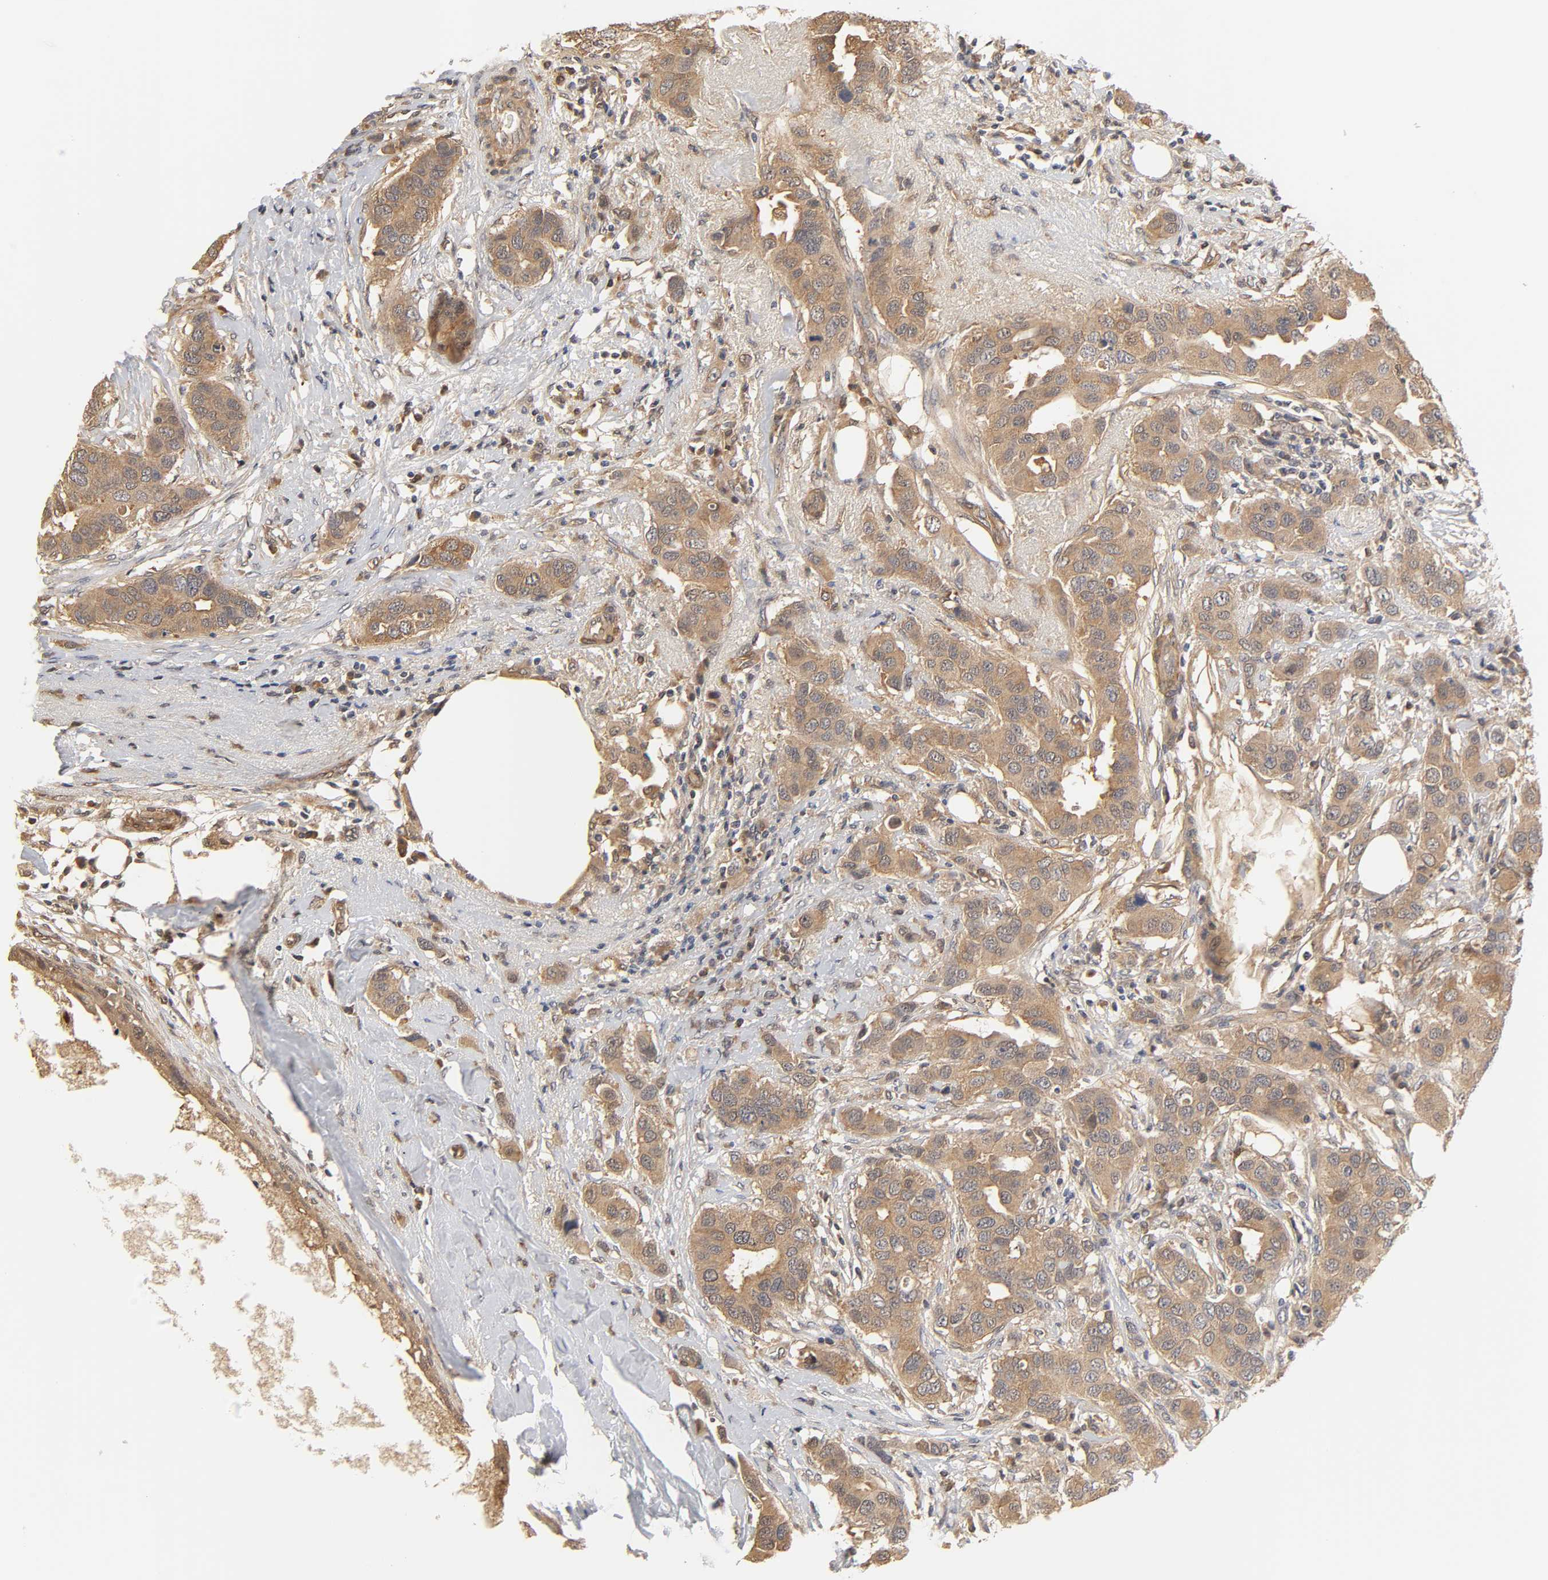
{"staining": {"intensity": "moderate", "quantity": ">75%", "location": "cytoplasmic/membranous"}, "tissue": "breast cancer", "cell_type": "Tumor cells", "image_type": "cancer", "snomed": [{"axis": "morphology", "description": "Duct carcinoma"}, {"axis": "topography", "description": "Breast"}], "caption": "A photomicrograph of human intraductal carcinoma (breast) stained for a protein displays moderate cytoplasmic/membranous brown staining in tumor cells.", "gene": "PDE5A", "patient": {"sex": "female", "age": 50}}